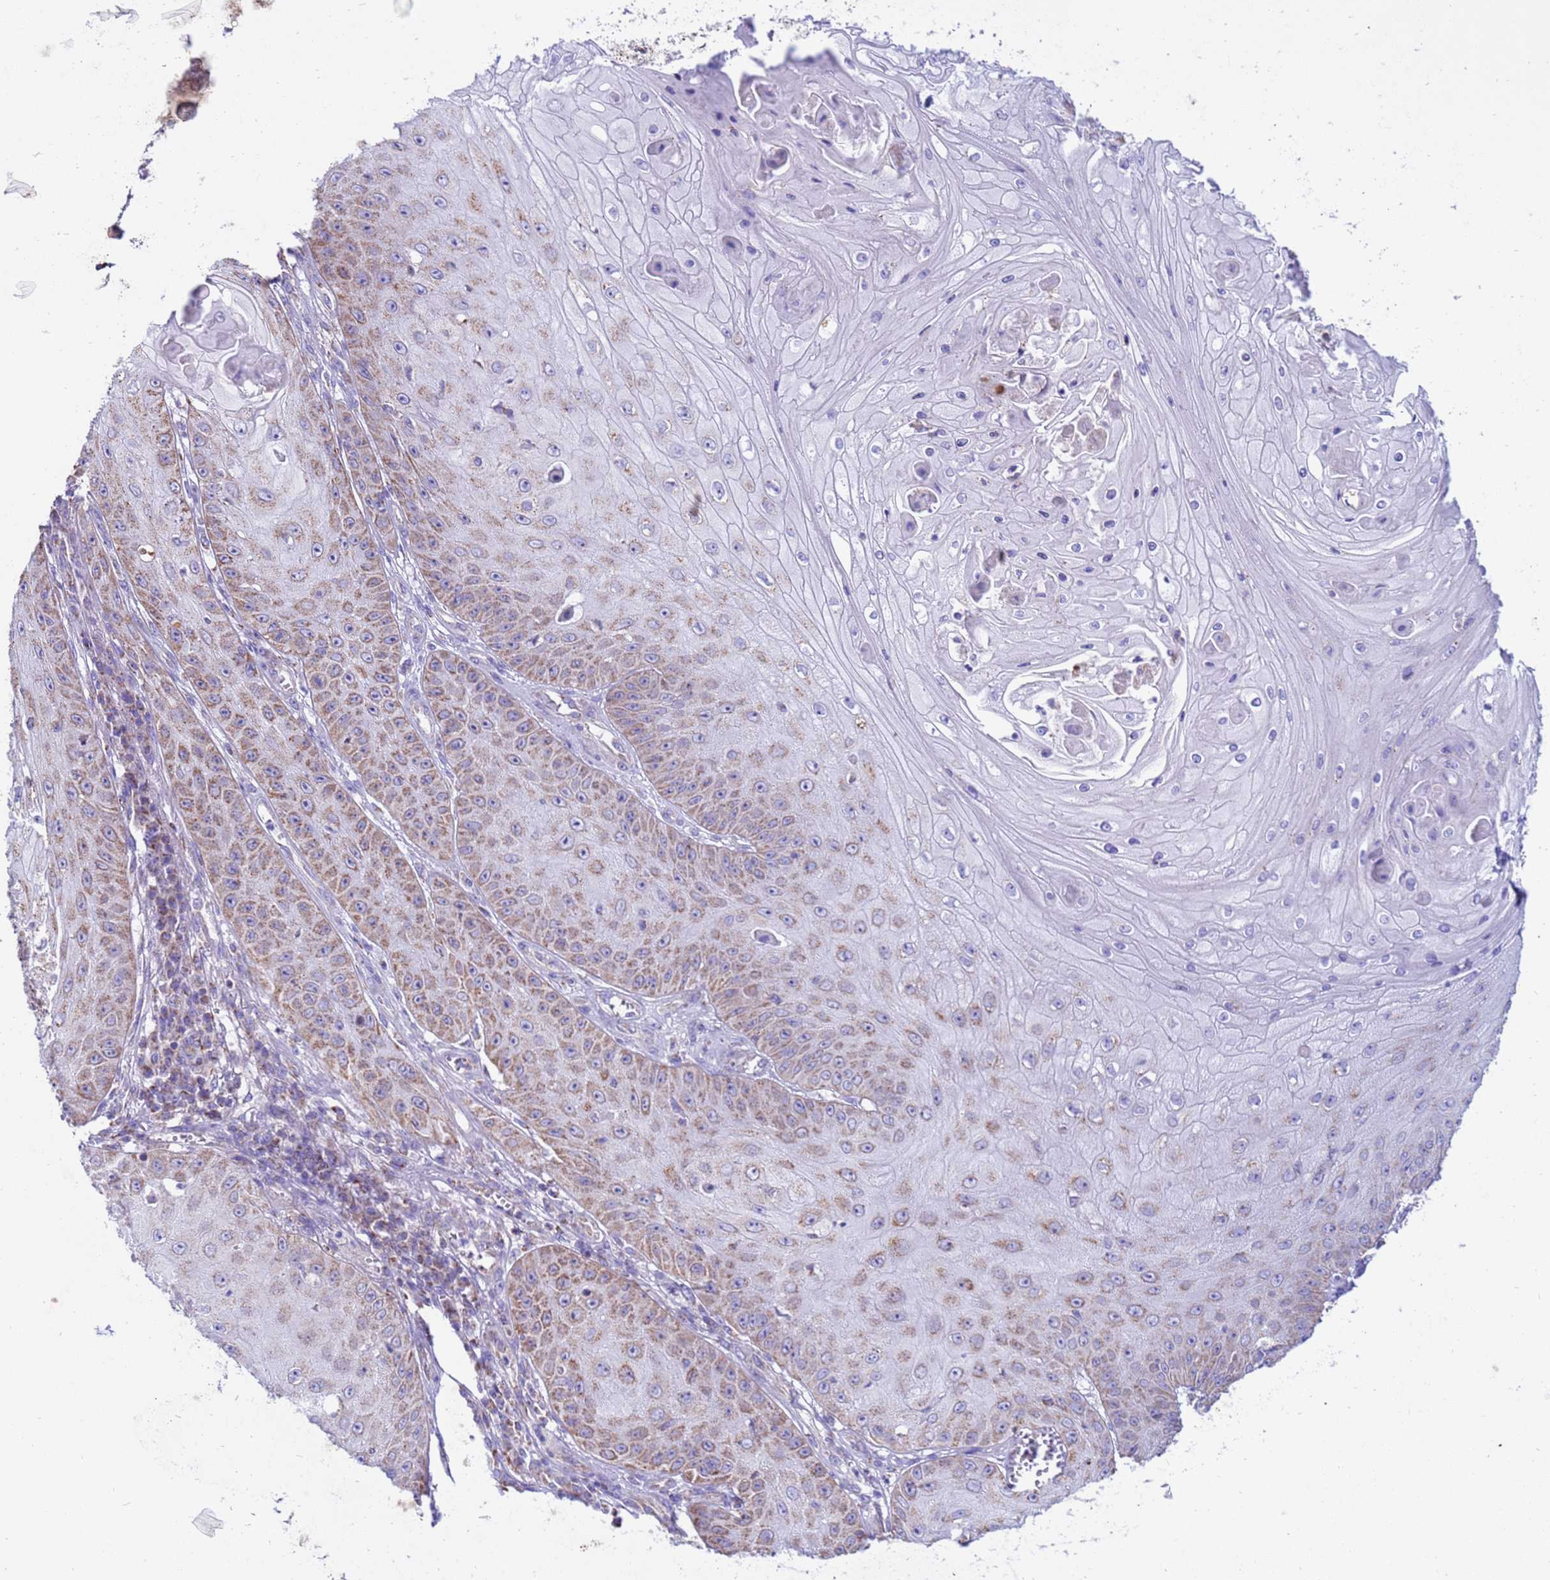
{"staining": {"intensity": "moderate", "quantity": ">75%", "location": "cytoplasmic/membranous"}, "tissue": "skin cancer", "cell_type": "Tumor cells", "image_type": "cancer", "snomed": [{"axis": "morphology", "description": "Squamous cell carcinoma, NOS"}, {"axis": "topography", "description": "Skin"}], "caption": "DAB immunohistochemical staining of human squamous cell carcinoma (skin) demonstrates moderate cytoplasmic/membranous protein positivity in approximately >75% of tumor cells. (DAB (3,3'-diaminobenzidine) IHC with brightfield microscopy, high magnification).", "gene": "RNF165", "patient": {"sex": "male", "age": 70}}